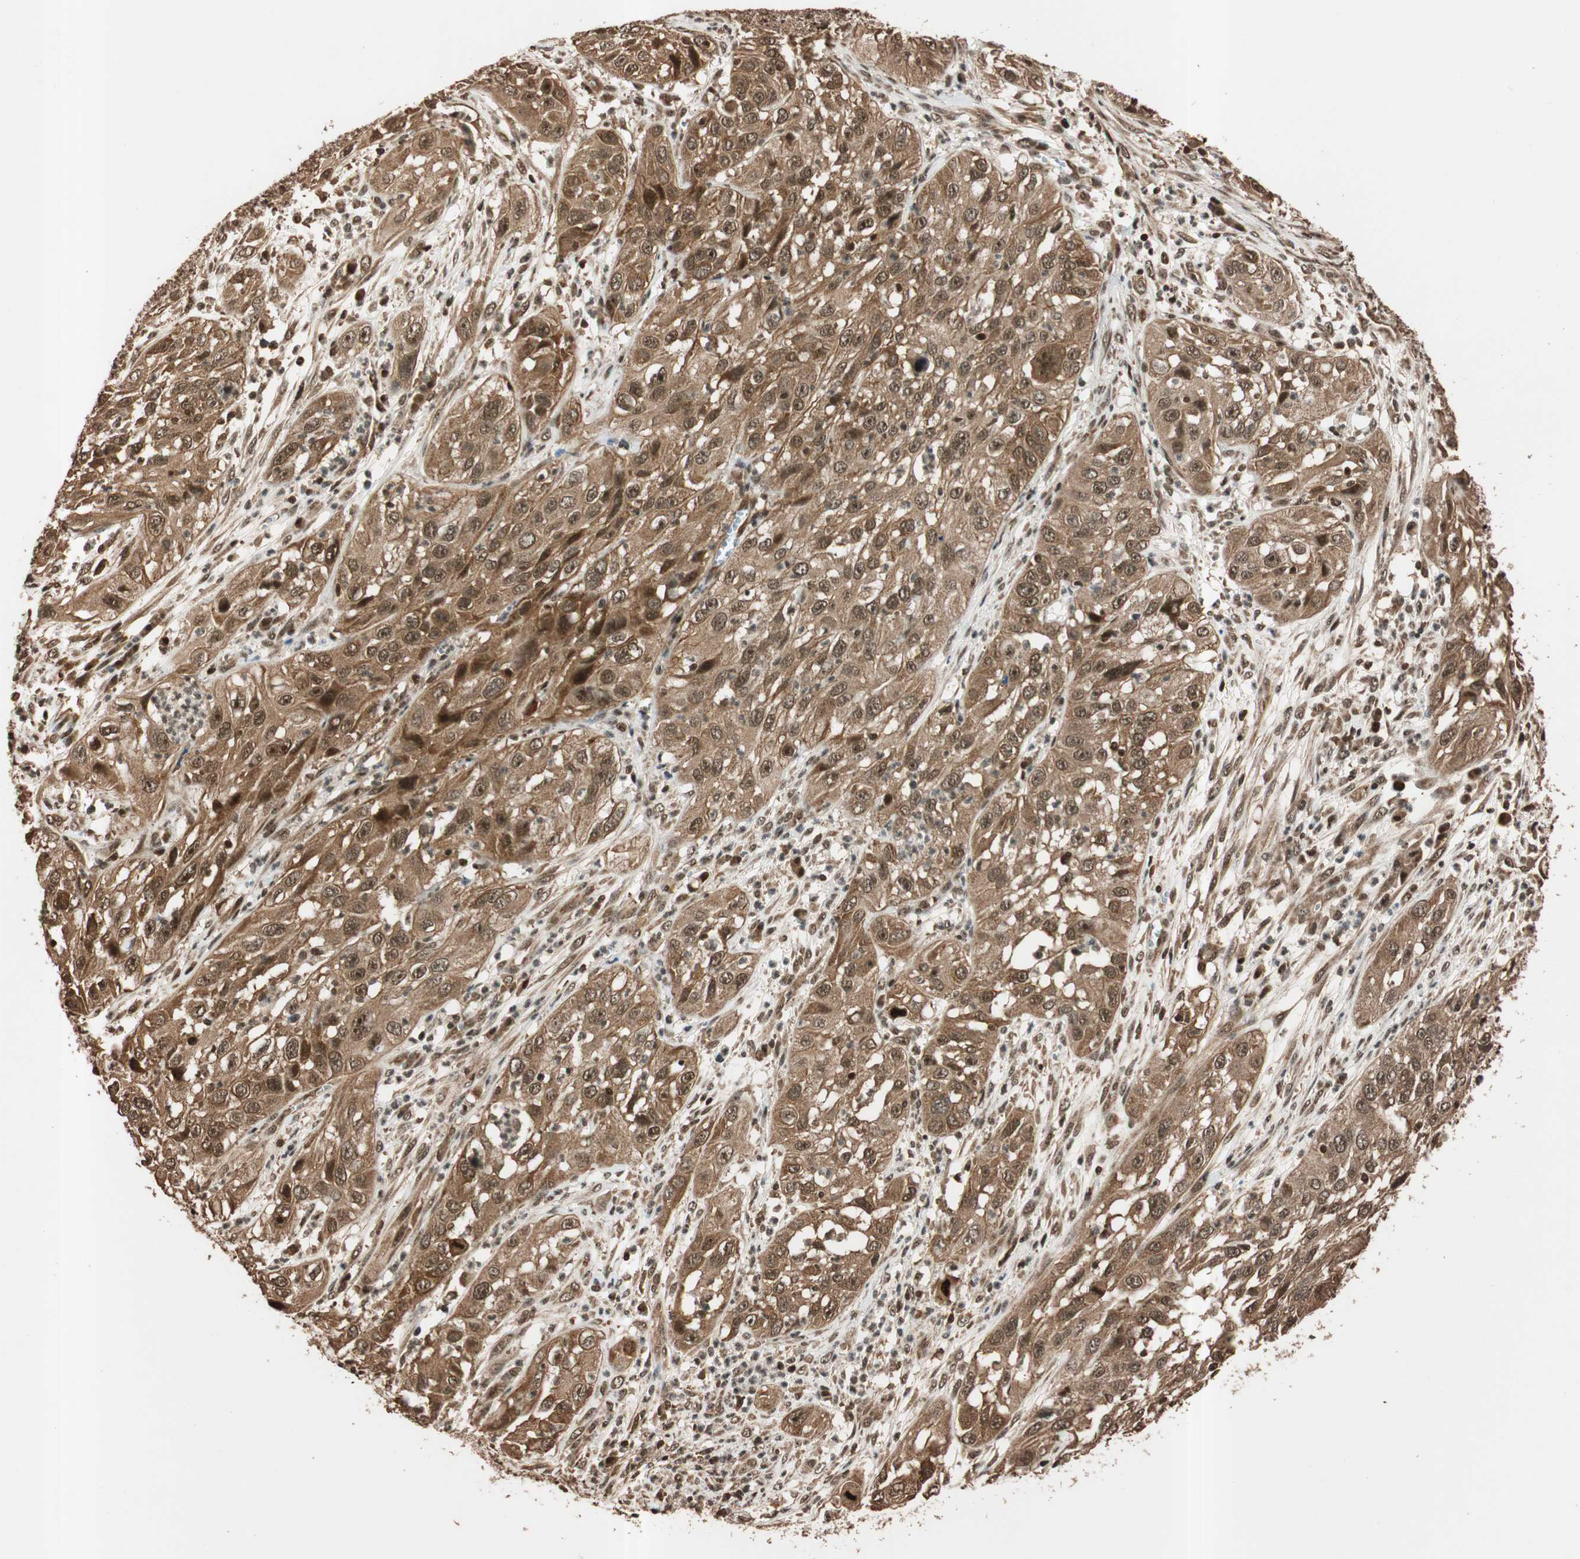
{"staining": {"intensity": "moderate", "quantity": ">75%", "location": "cytoplasmic/membranous"}, "tissue": "cervical cancer", "cell_type": "Tumor cells", "image_type": "cancer", "snomed": [{"axis": "morphology", "description": "Squamous cell carcinoma, NOS"}, {"axis": "topography", "description": "Cervix"}], "caption": "Brown immunohistochemical staining in cervical squamous cell carcinoma reveals moderate cytoplasmic/membranous expression in about >75% of tumor cells.", "gene": "ALKBH5", "patient": {"sex": "female", "age": 32}}